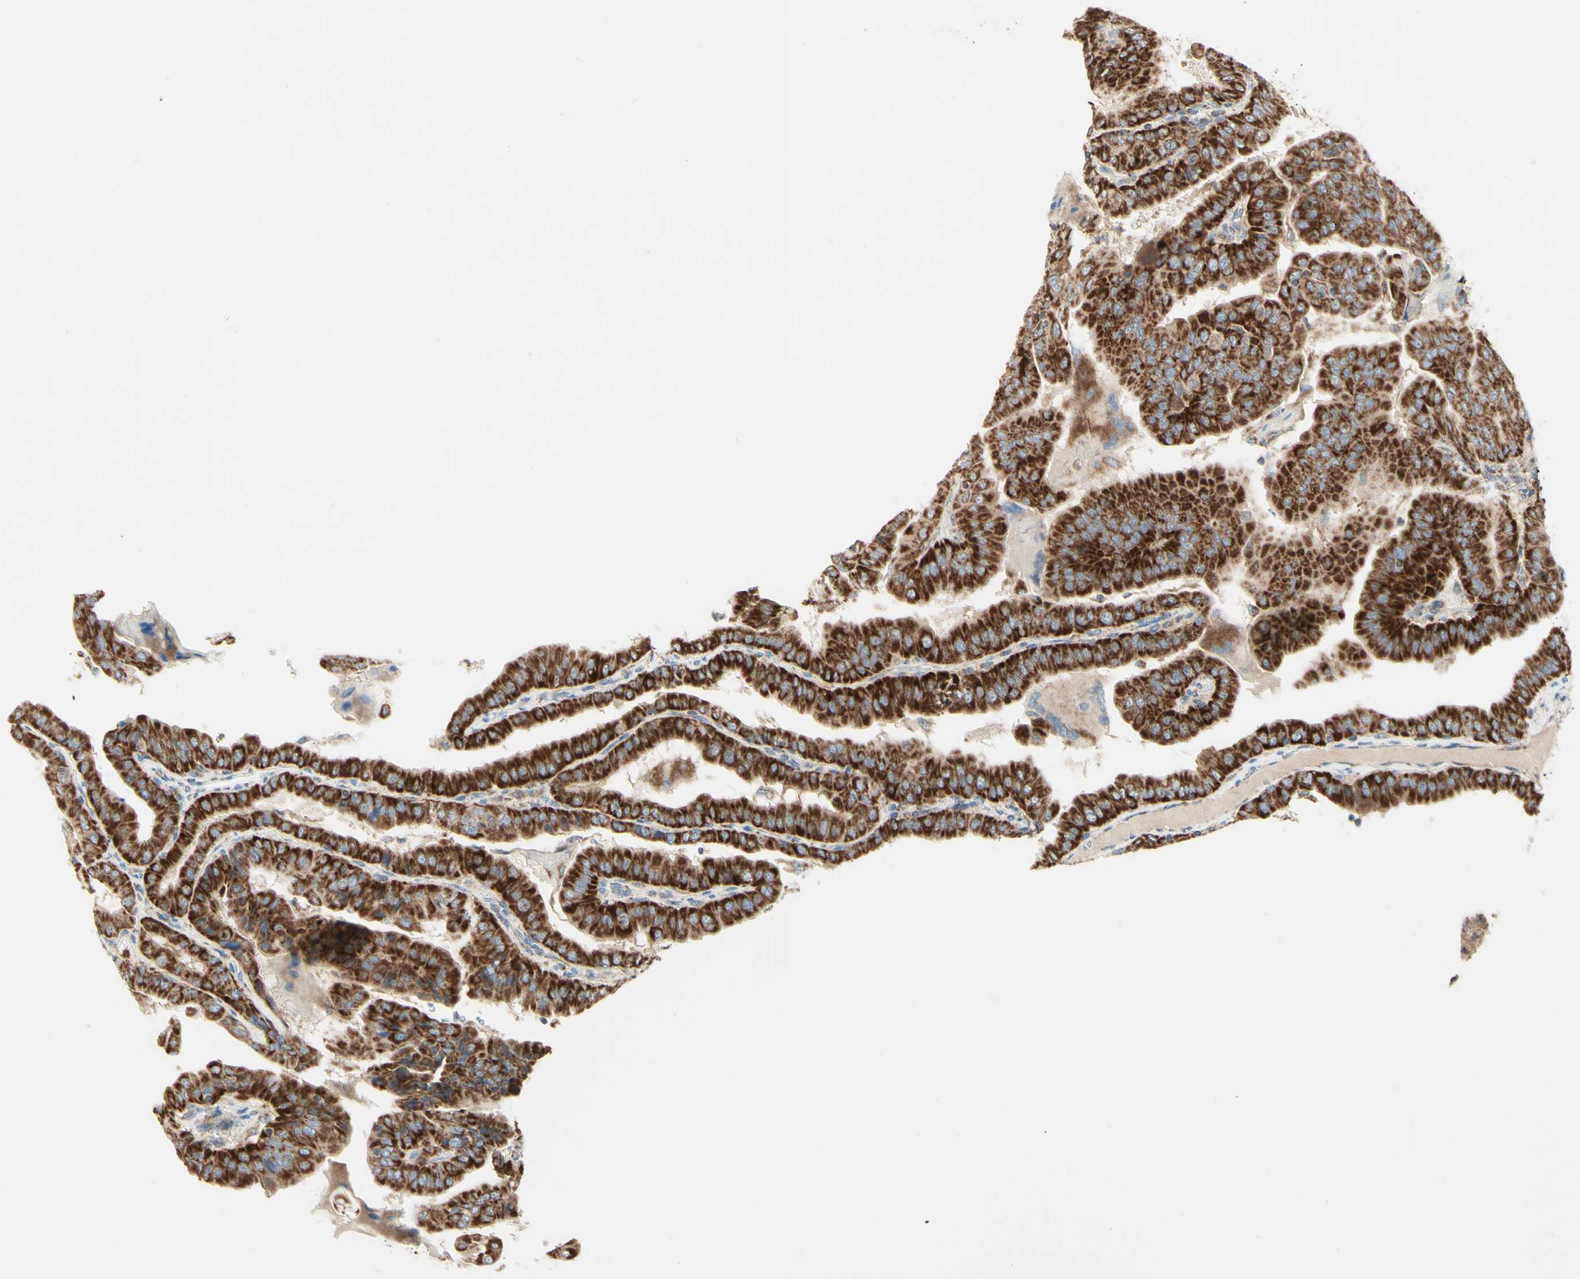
{"staining": {"intensity": "strong", "quantity": ">75%", "location": "cytoplasmic/membranous"}, "tissue": "thyroid cancer", "cell_type": "Tumor cells", "image_type": "cancer", "snomed": [{"axis": "morphology", "description": "Papillary adenocarcinoma, NOS"}, {"axis": "topography", "description": "Thyroid gland"}], "caption": "Immunohistochemical staining of thyroid papillary adenocarcinoma shows strong cytoplasmic/membranous protein expression in approximately >75% of tumor cells.", "gene": "ARMC10", "patient": {"sex": "male", "age": 33}}